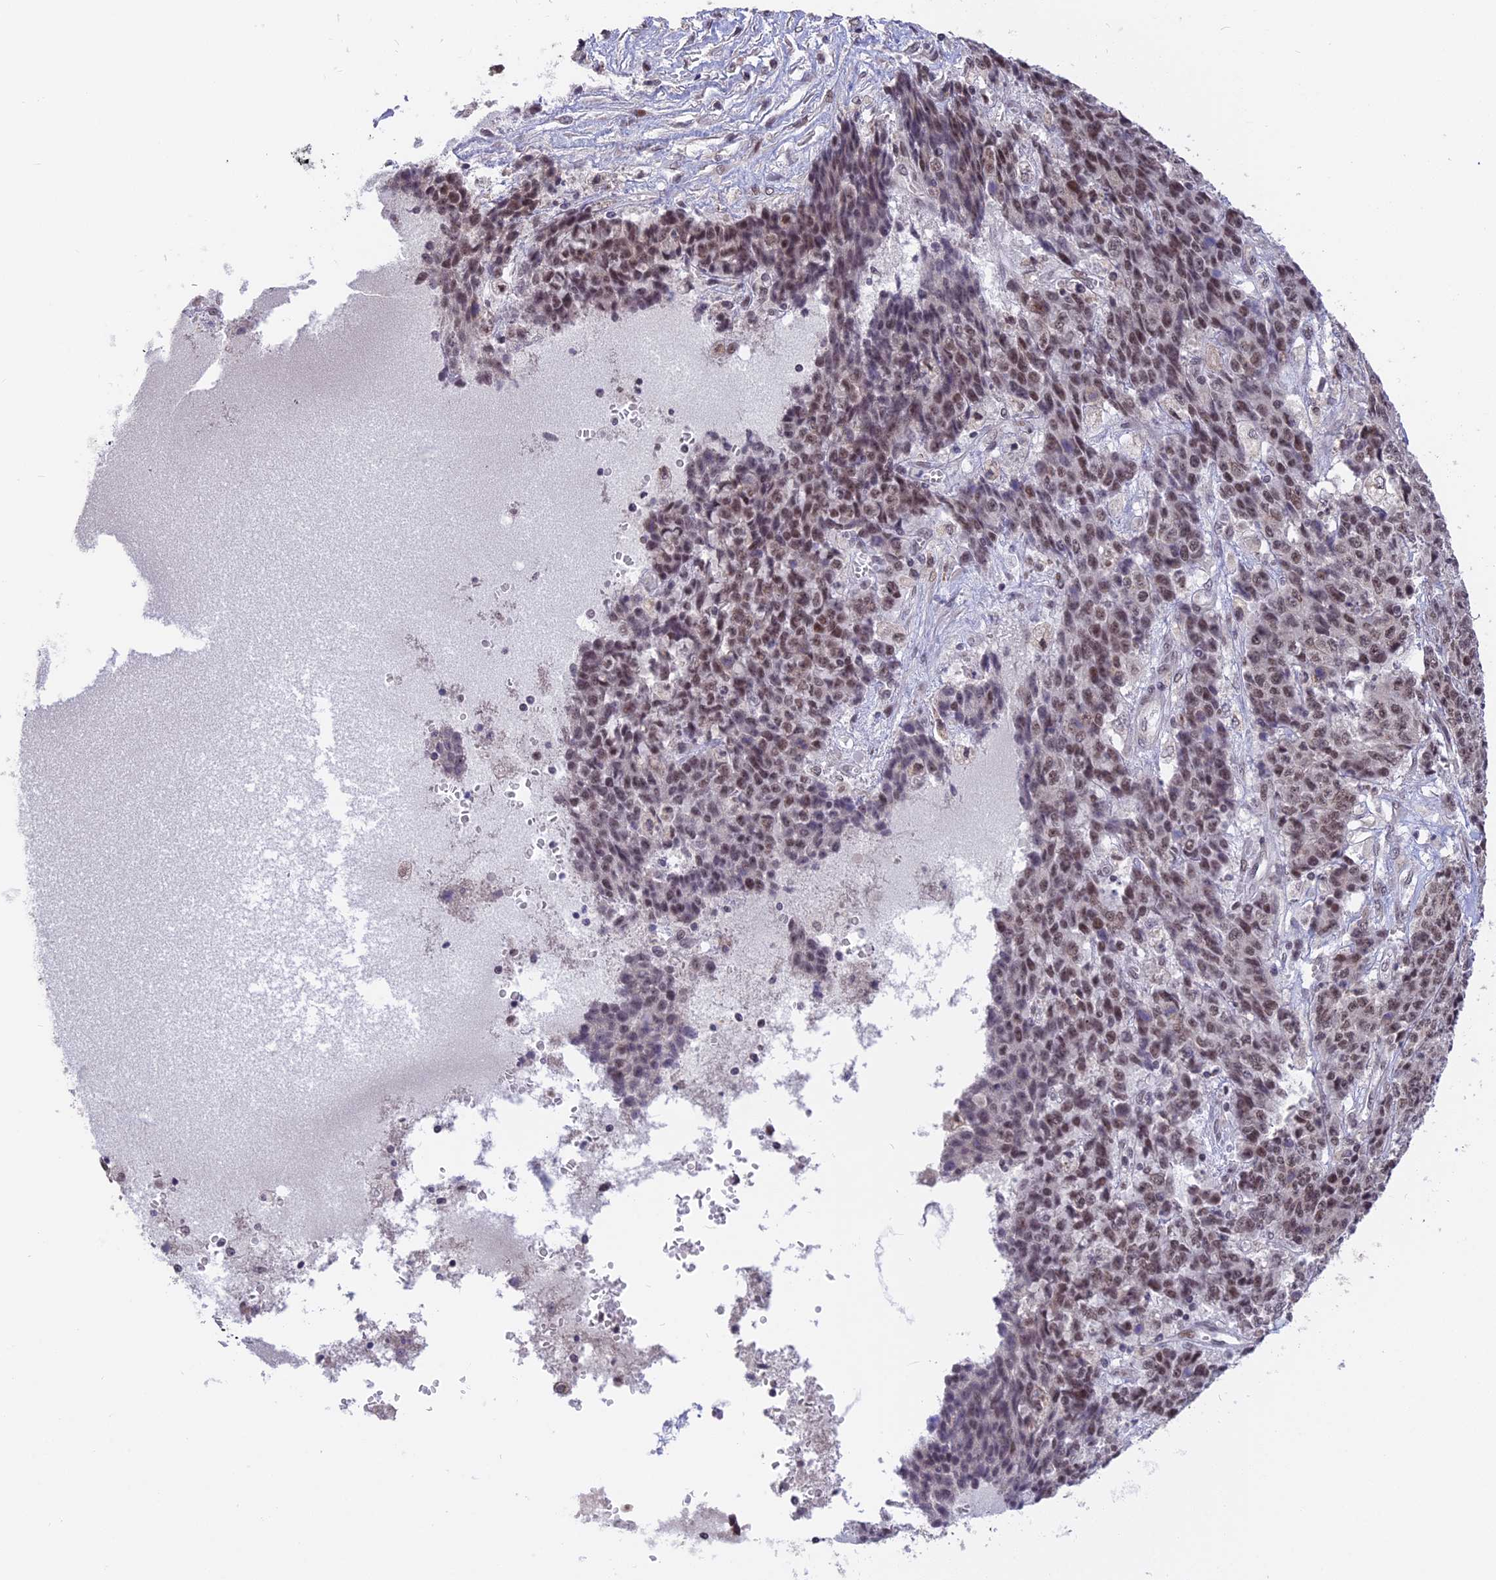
{"staining": {"intensity": "moderate", "quantity": "25%-75%", "location": "nuclear"}, "tissue": "ovarian cancer", "cell_type": "Tumor cells", "image_type": "cancer", "snomed": [{"axis": "morphology", "description": "Carcinoma, endometroid"}, {"axis": "topography", "description": "Ovary"}], "caption": "Immunohistochemical staining of human ovarian endometroid carcinoma shows medium levels of moderate nuclear protein staining in about 25%-75% of tumor cells.", "gene": "POLR2C", "patient": {"sex": "female", "age": 42}}